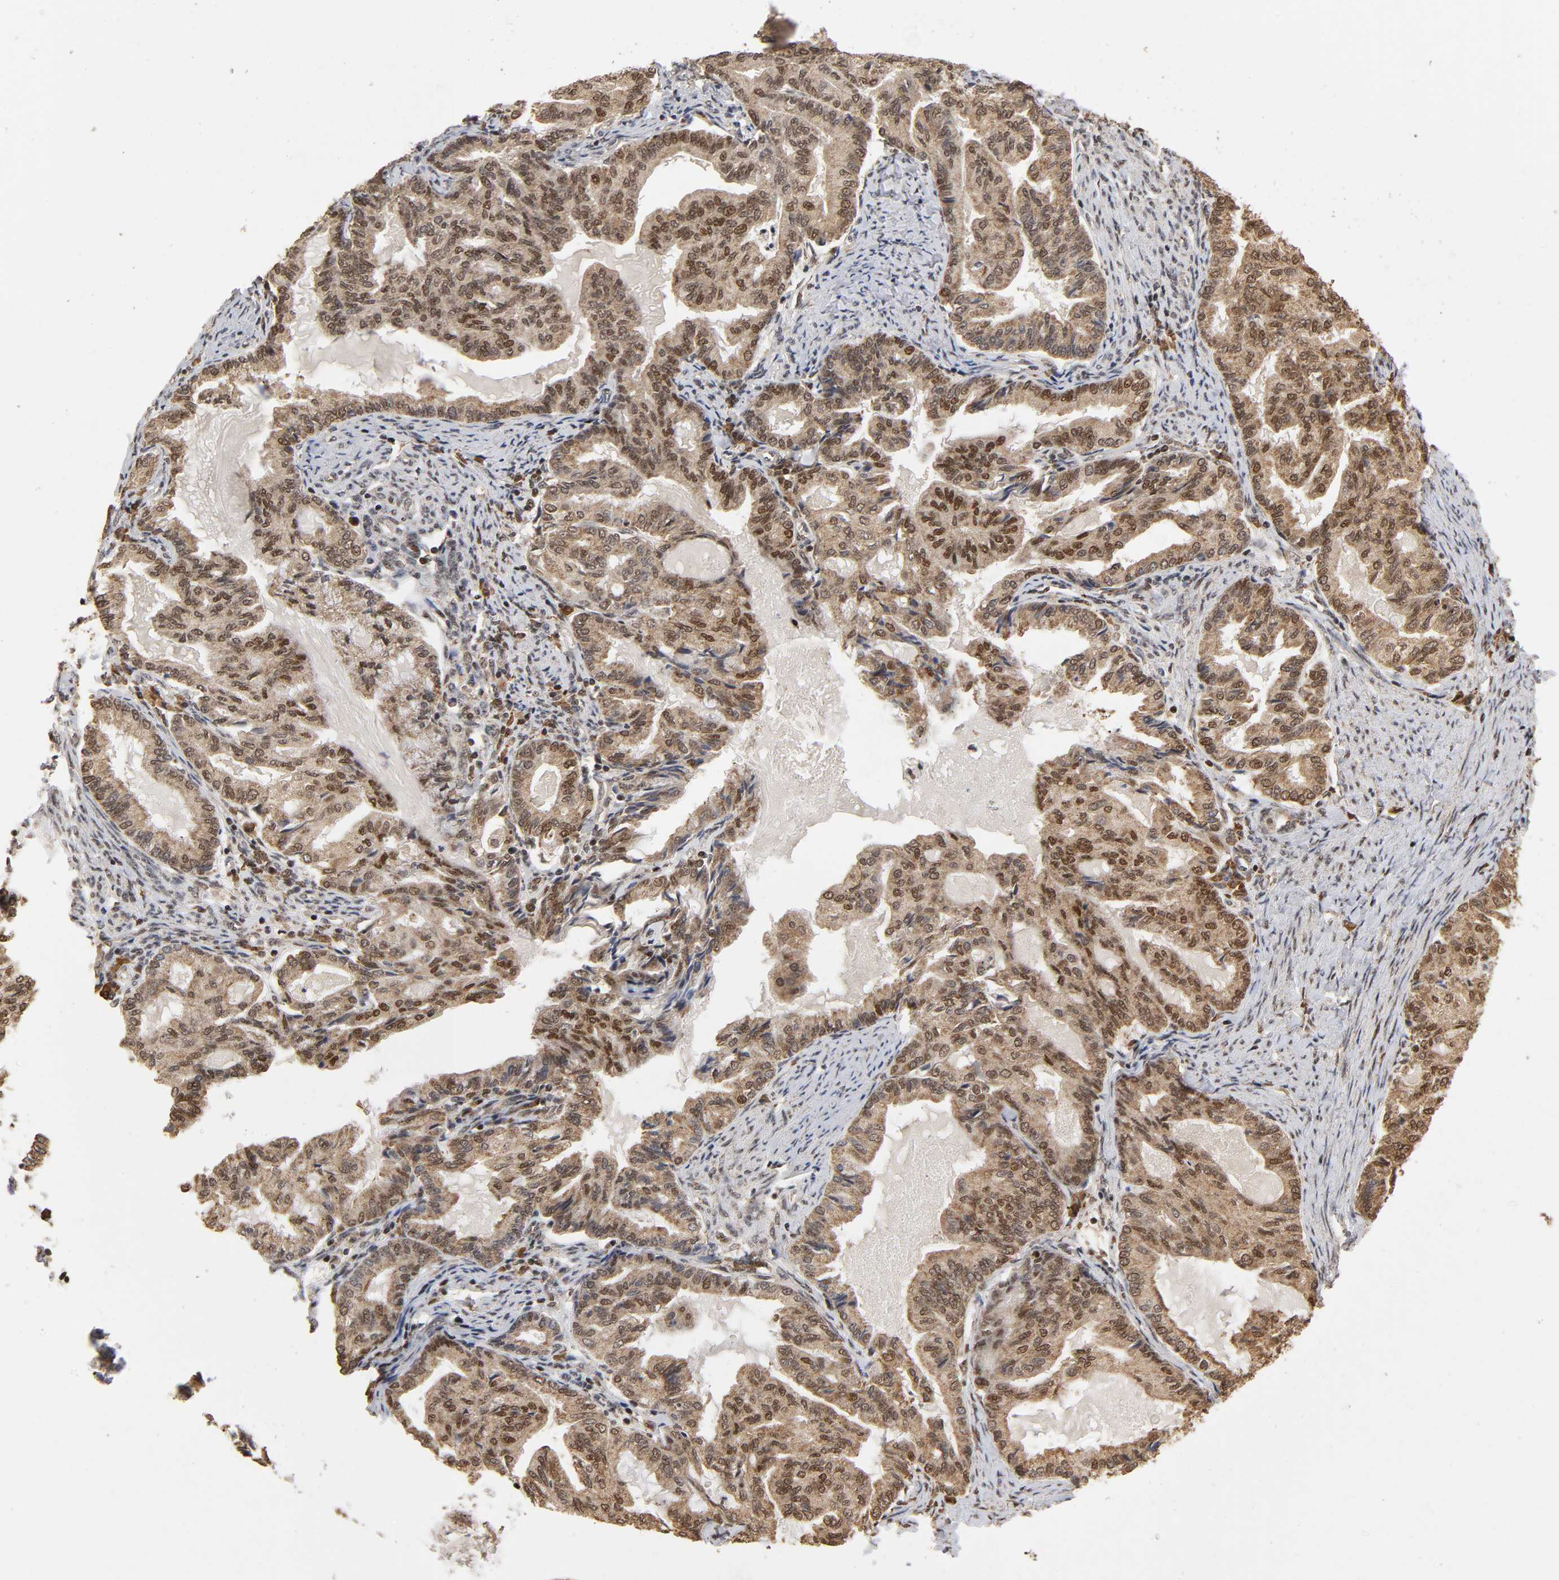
{"staining": {"intensity": "strong", "quantity": ">75%", "location": "cytoplasmic/membranous,nuclear"}, "tissue": "endometrial cancer", "cell_type": "Tumor cells", "image_type": "cancer", "snomed": [{"axis": "morphology", "description": "Adenocarcinoma, NOS"}, {"axis": "topography", "description": "Endometrium"}], "caption": "Strong cytoplasmic/membranous and nuclear expression for a protein is identified in approximately >75% of tumor cells of endometrial adenocarcinoma using immunohistochemistry (IHC).", "gene": "RNF122", "patient": {"sex": "female", "age": 86}}